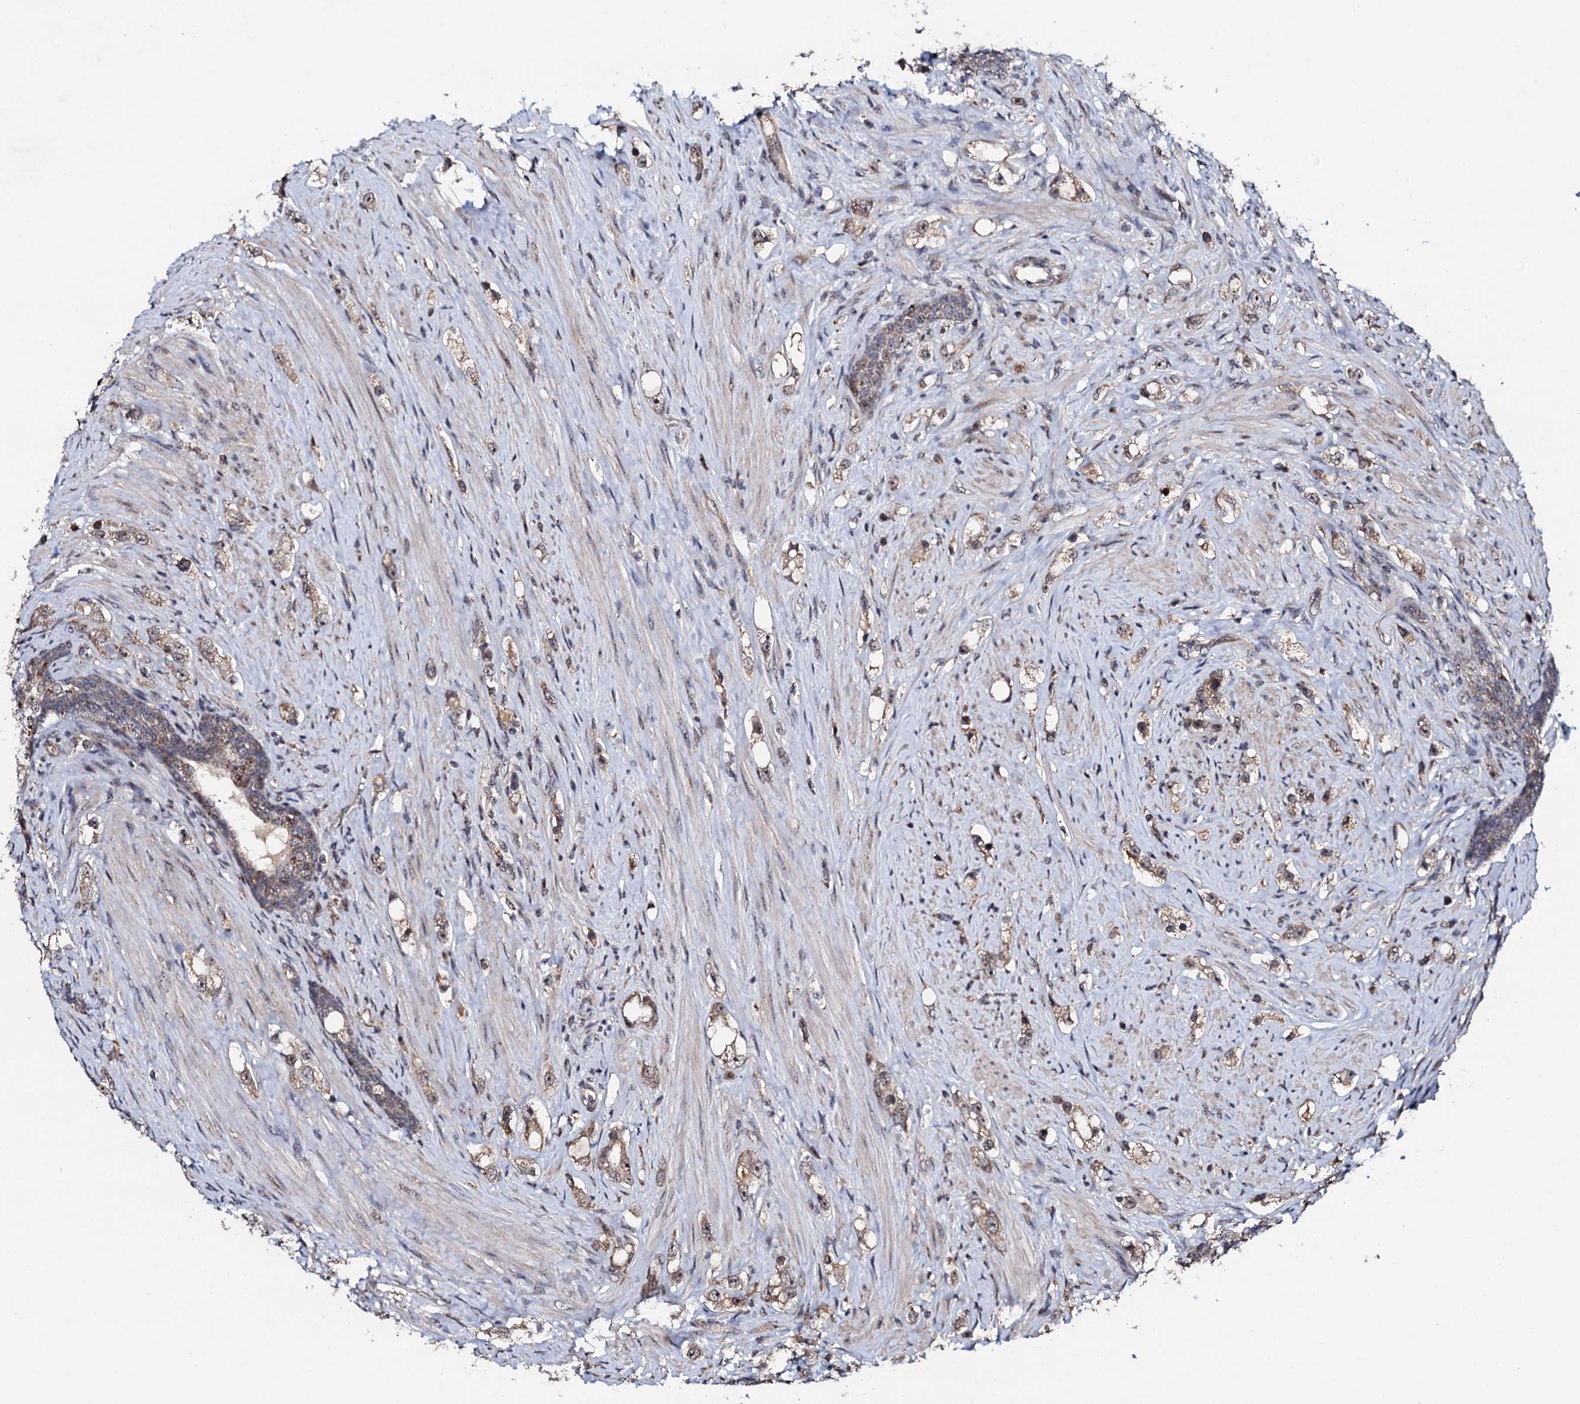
{"staining": {"intensity": "weak", "quantity": ">75%", "location": "cytoplasmic/membranous,nuclear"}, "tissue": "prostate cancer", "cell_type": "Tumor cells", "image_type": "cancer", "snomed": [{"axis": "morphology", "description": "Adenocarcinoma, High grade"}, {"axis": "topography", "description": "Prostate"}], "caption": "About >75% of tumor cells in prostate adenocarcinoma (high-grade) exhibit weak cytoplasmic/membranous and nuclear protein positivity as visualized by brown immunohistochemical staining.", "gene": "FAM111A", "patient": {"sex": "male", "age": 63}}